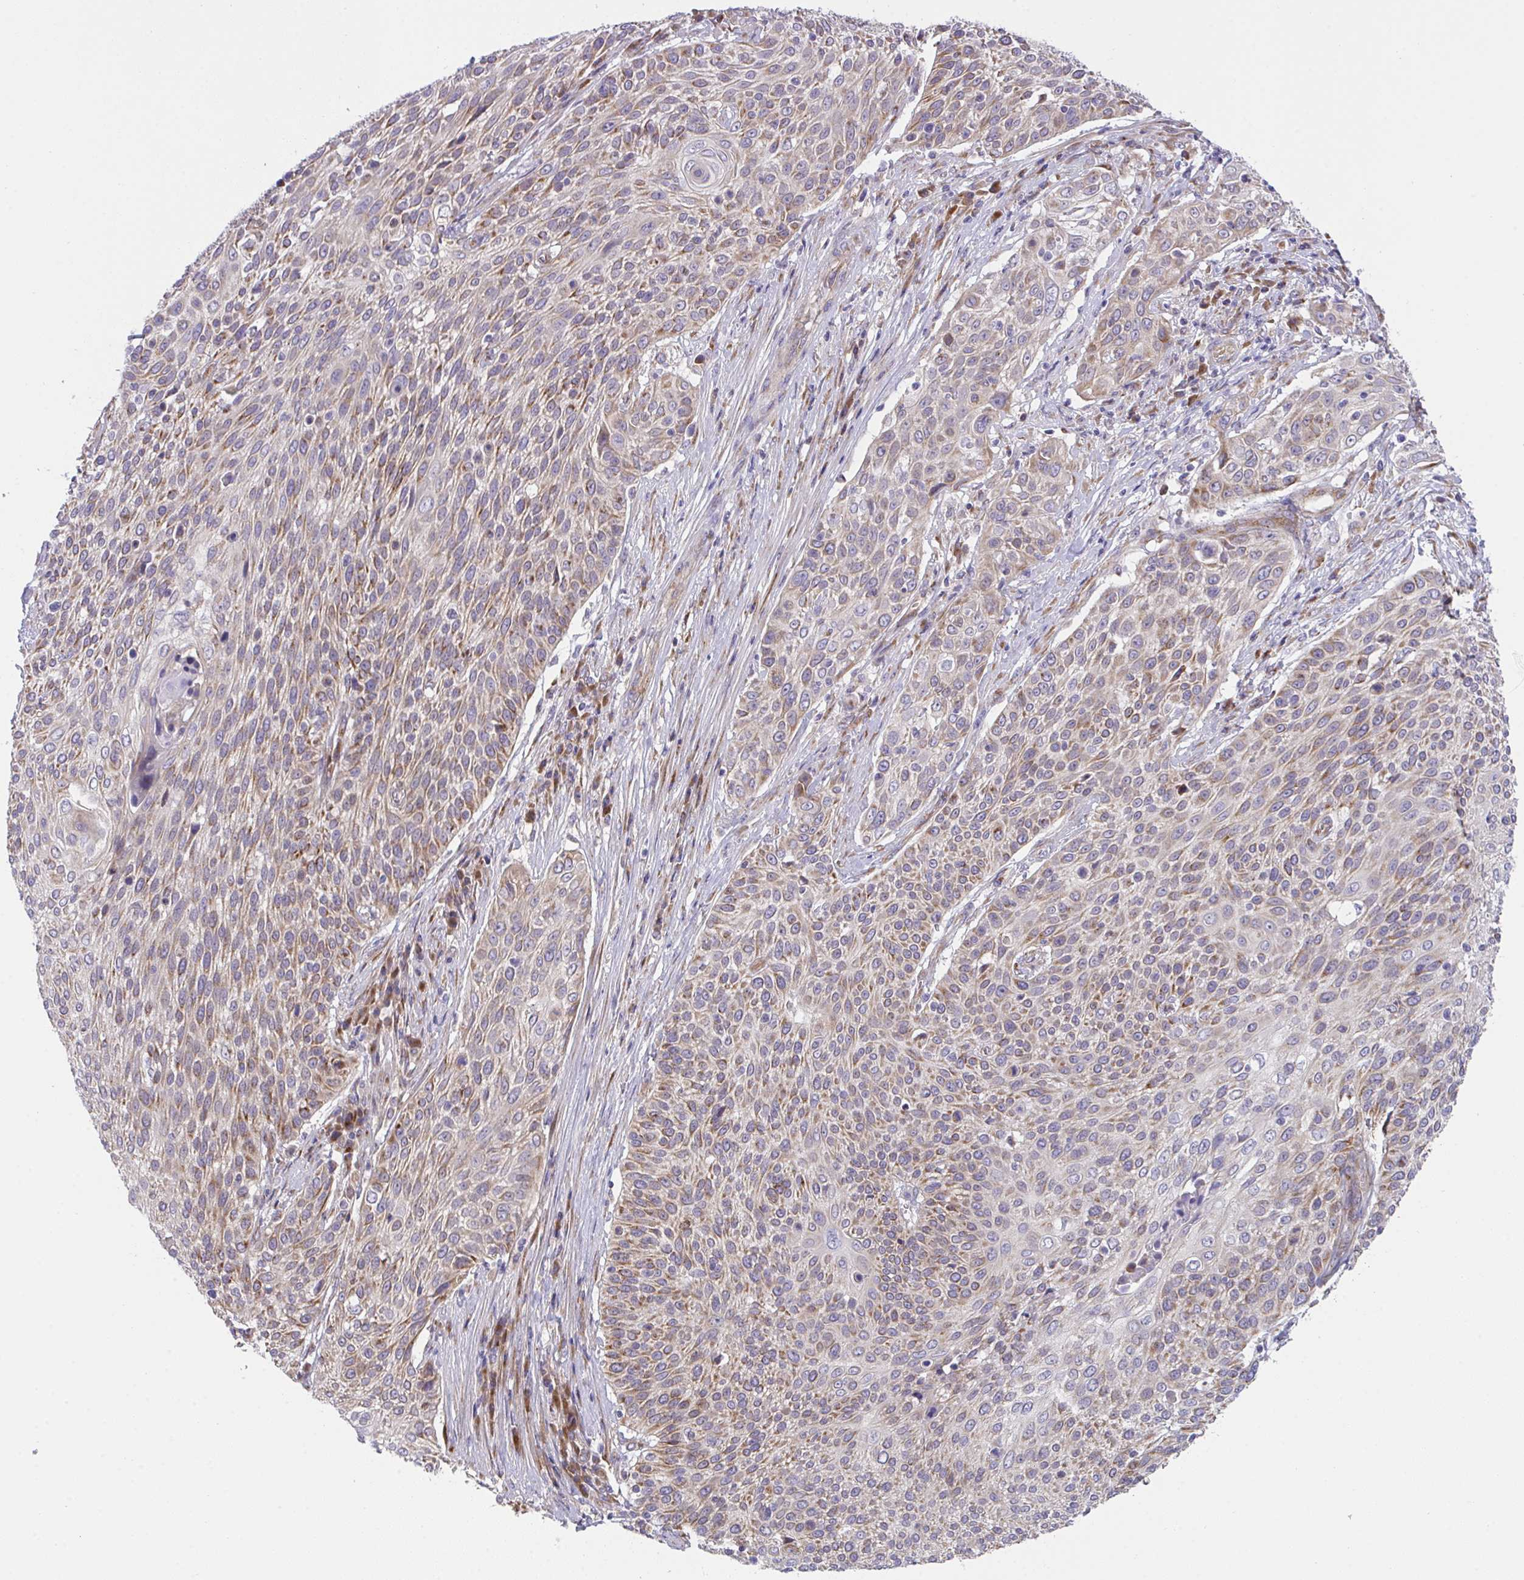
{"staining": {"intensity": "weak", "quantity": ">75%", "location": "cytoplasmic/membranous"}, "tissue": "cervical cancer", "cell_type": "Tumor cells", "image_type": "cancer", "snomed": [{"axis": "morphology", "description": "Squamous cell carcinoma, NOS"}, {"axis": "topography", "description": "Cervix"}], "caption": "A high-resolution photomicrograph shows immunohistochemistry (IHC) staining of cervical cancer, which displays weak cytoplasmic/membranous expression in approximately >75% of tumor cells.", "gene": "MIA3", "patient": {"sex": "female", "age": 31}}